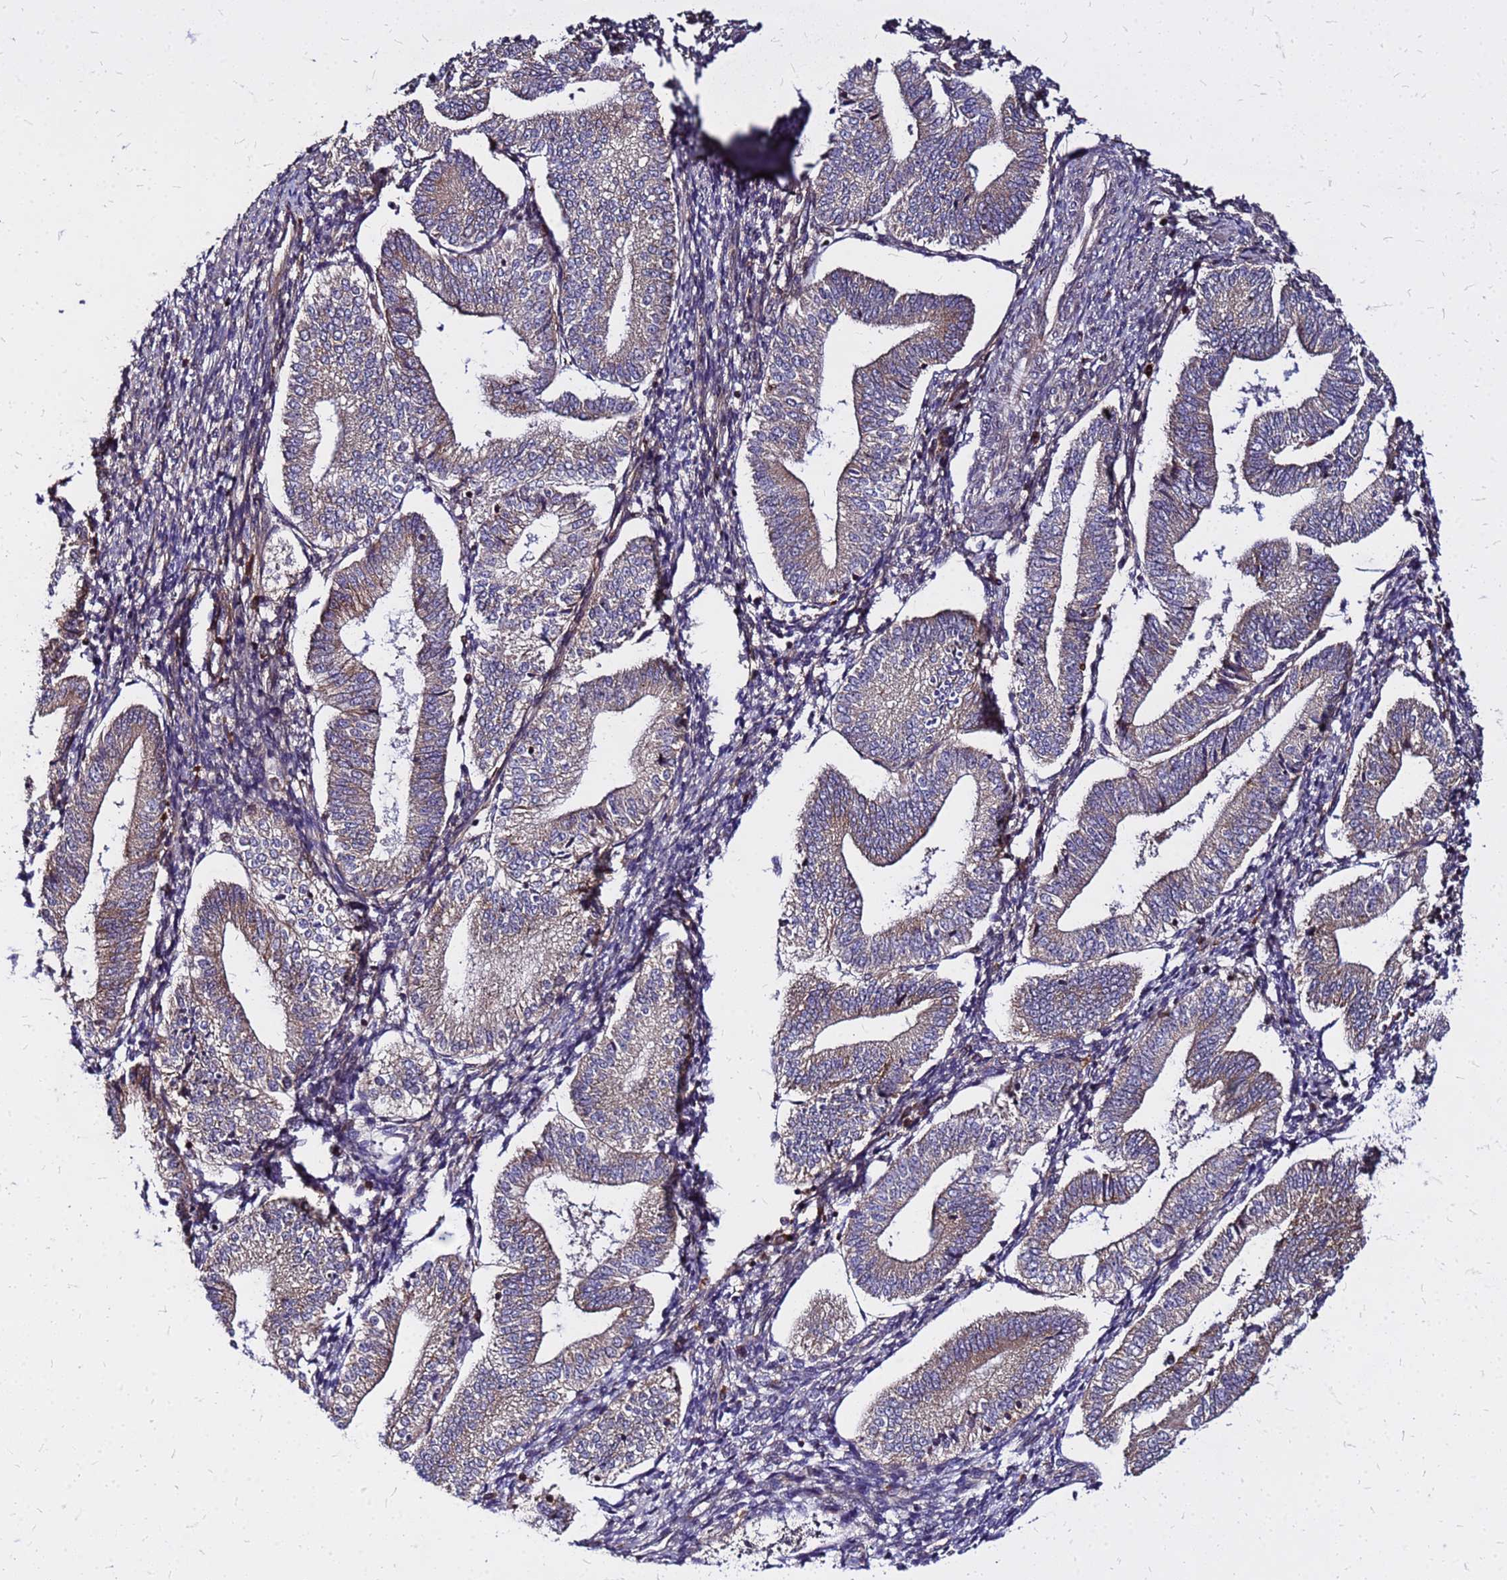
{"staining": {"intensity": "weak", "quantity": "25%-75%", "location": "cytoplasmic/membranous"}, "tissue": "endometrium", "cell_type": "Cells in endometrial stroma", "image_type": "normal", "snomed": [{"axis": "morphology", "description": "Normal tissue, NOS"}, {"axis": "topography", "description": "Endometrium"}], "caption": "Immunohistochemistry (IHC) (DAB (3,3'-diaminobenzidine)) staining of normal human endometrium reveals weak cytoplasmic/membranous protein staining in about 25%-75% of cells in endometrial stroma.", "gene": "CYBC1", "patient": {"sex": "female", "age": 34}}